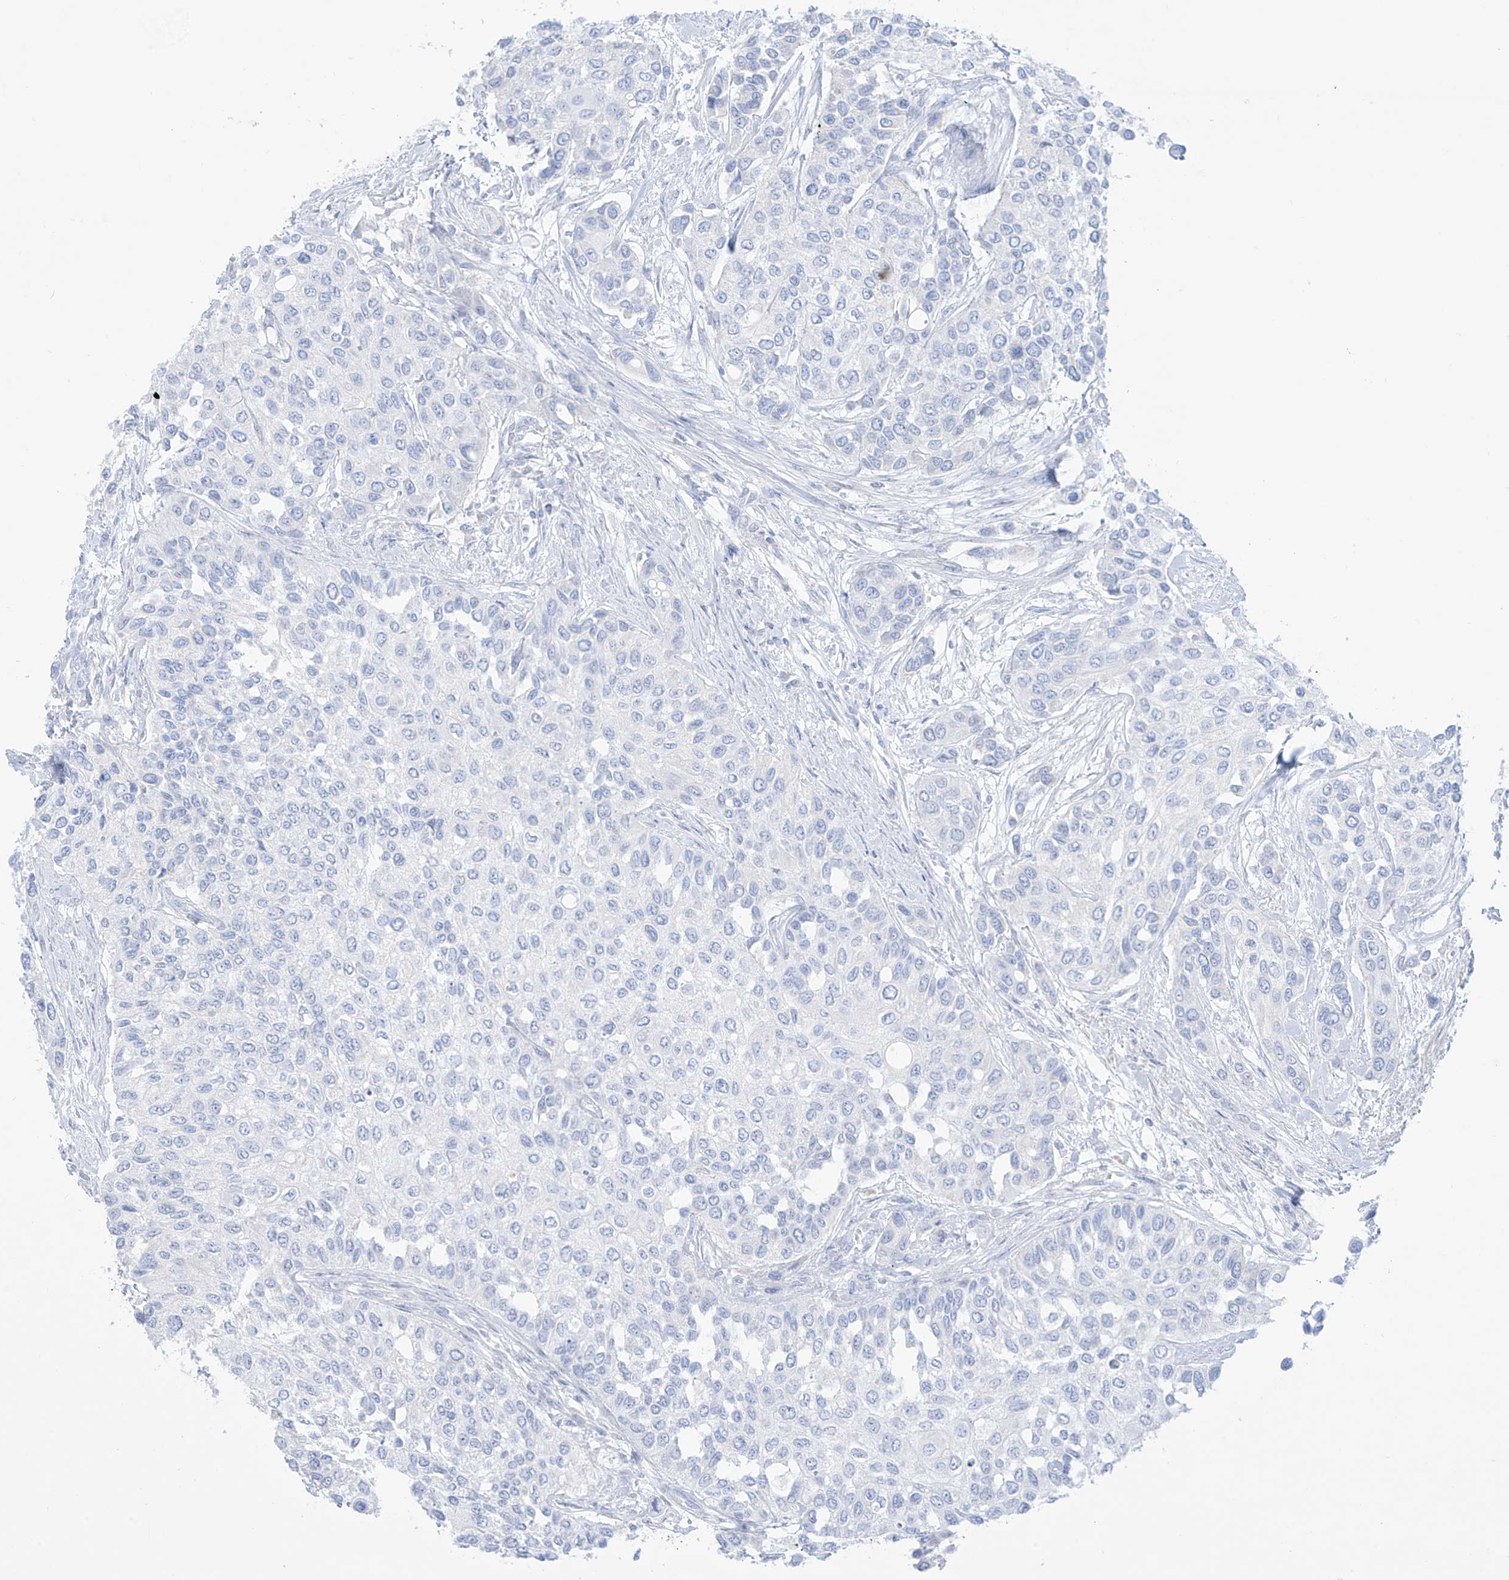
{"staining": {"intensity": "negative", "quantity": "none", "location": "none"}, "tissue": "urothelial cancer", "cell_type": "Tumor cells", "image_type": "cancer", "snomed": [{"axis": "morphology", "description": "Normal tissue, NOS"}, {"axis": "morphology", "description": "Urothelial carcinoma, High grade"}, {"axis": "topography", "description": "Vascular tissue"}, {"axis": "topography", "description": "Urinary bladder"}], "caption": "Photomicrograph shows no protein expression in tumor cells of urothelial carcinoma (high-grade) tissue. (DAB (3,3'-diaminobenzidine) immunohistochemistry visualized using brightfield microscopy, high magnification).", "gene": "SLC26A3", "patient": {"sex": "female", "age": 56}}